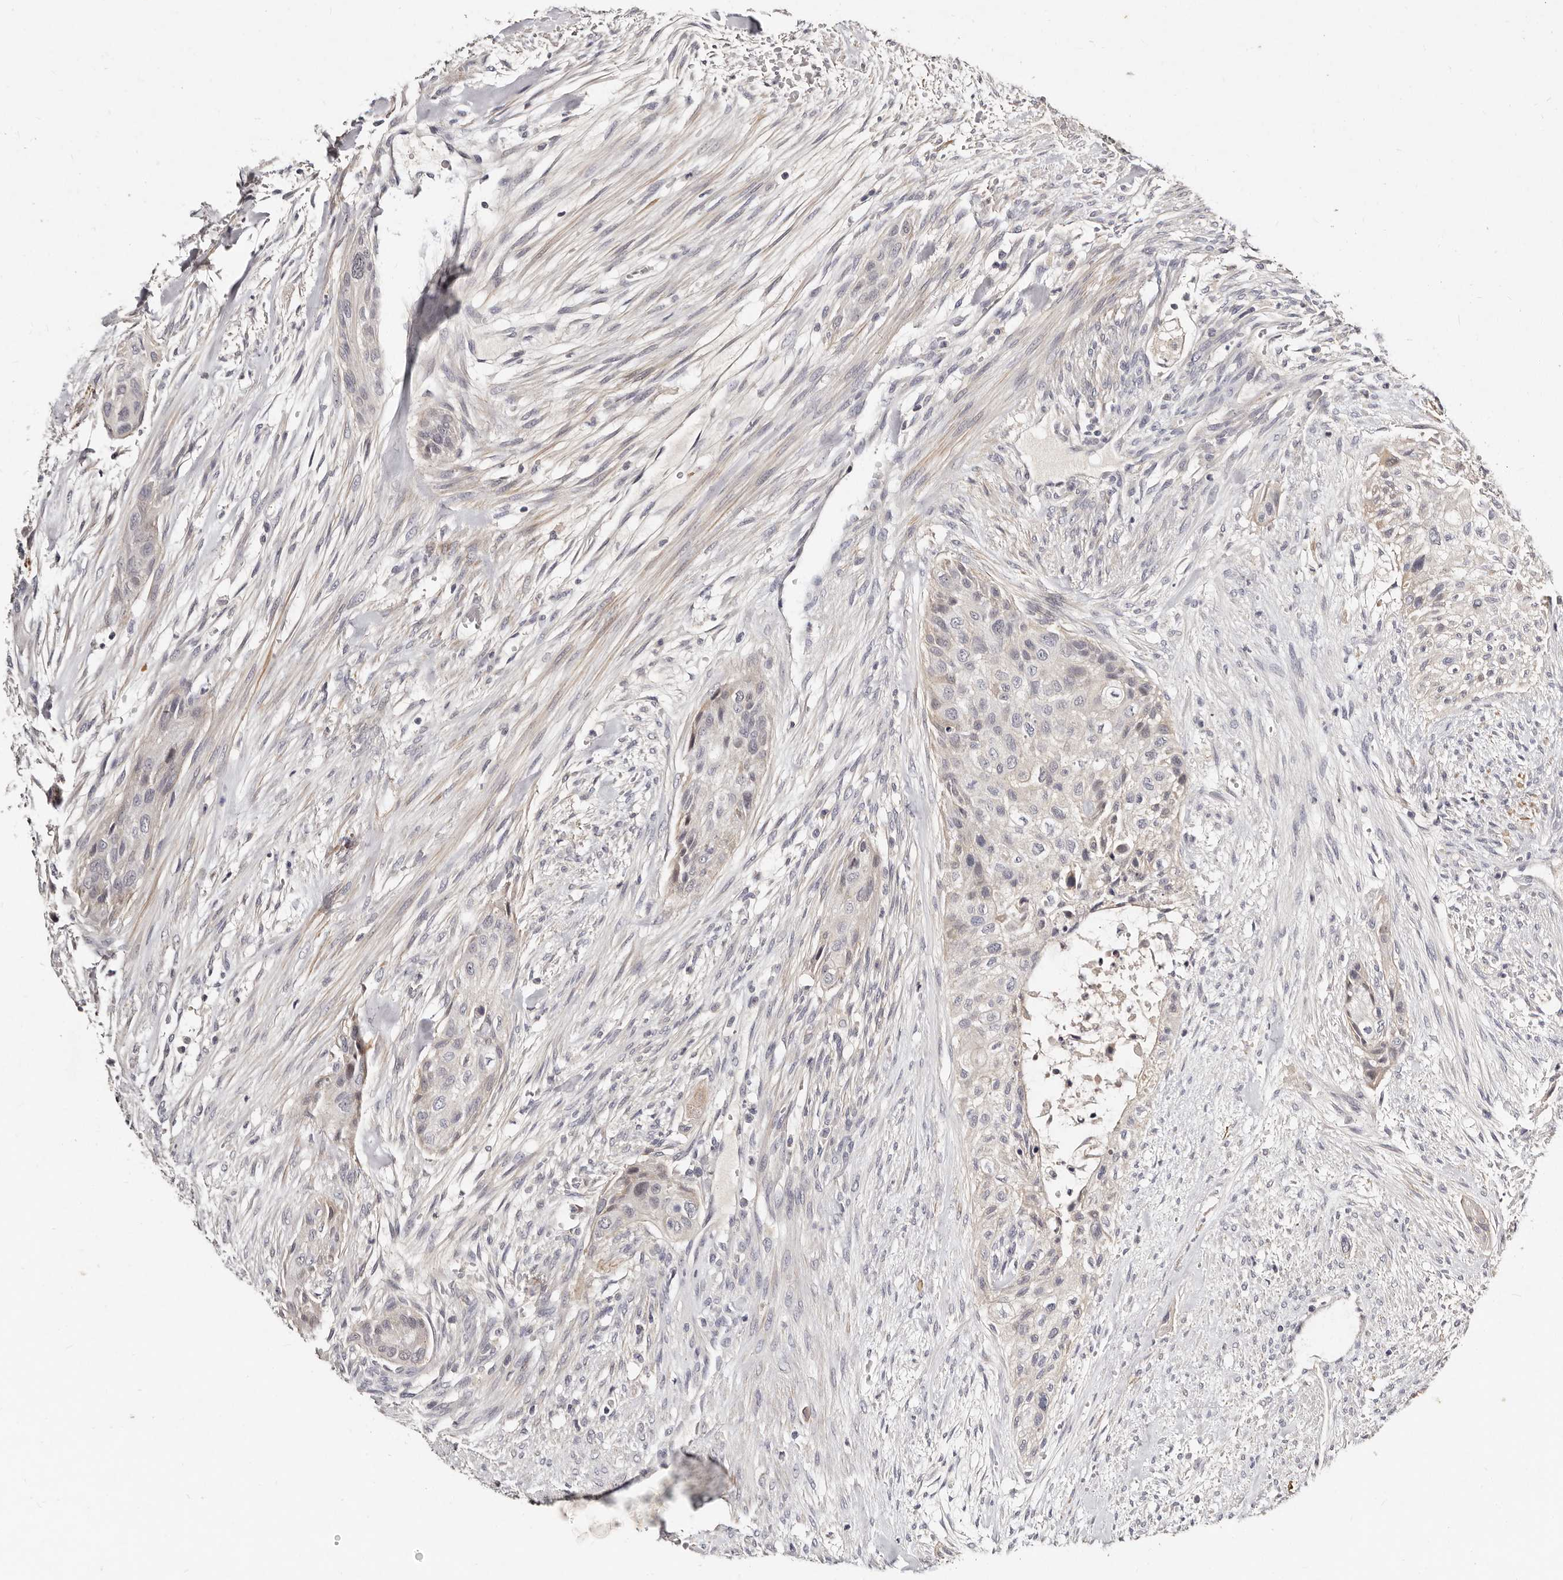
{"staining": {"intensity": "weak", "quantity": "<25%", "location": "cytoplasmic/membranous"}, "tissue": "urothelial cancer", "cell_type": "Tumor cells", "image_type": "cancer", "snomed": [{"axis": "morphology", "description": "Urothelial carcinoma, High grade"}, {"axis": "topography", "description": "Urinary bladder"}], "caption": "Immunohistochemical staining of human urothelial cancer shows no significant positivity in tumor cells. (Brightfield microscopy of DAB IHC at high magnification).", "gene": "MRPS33", "patient": {"sex": "male", "age": 35}}